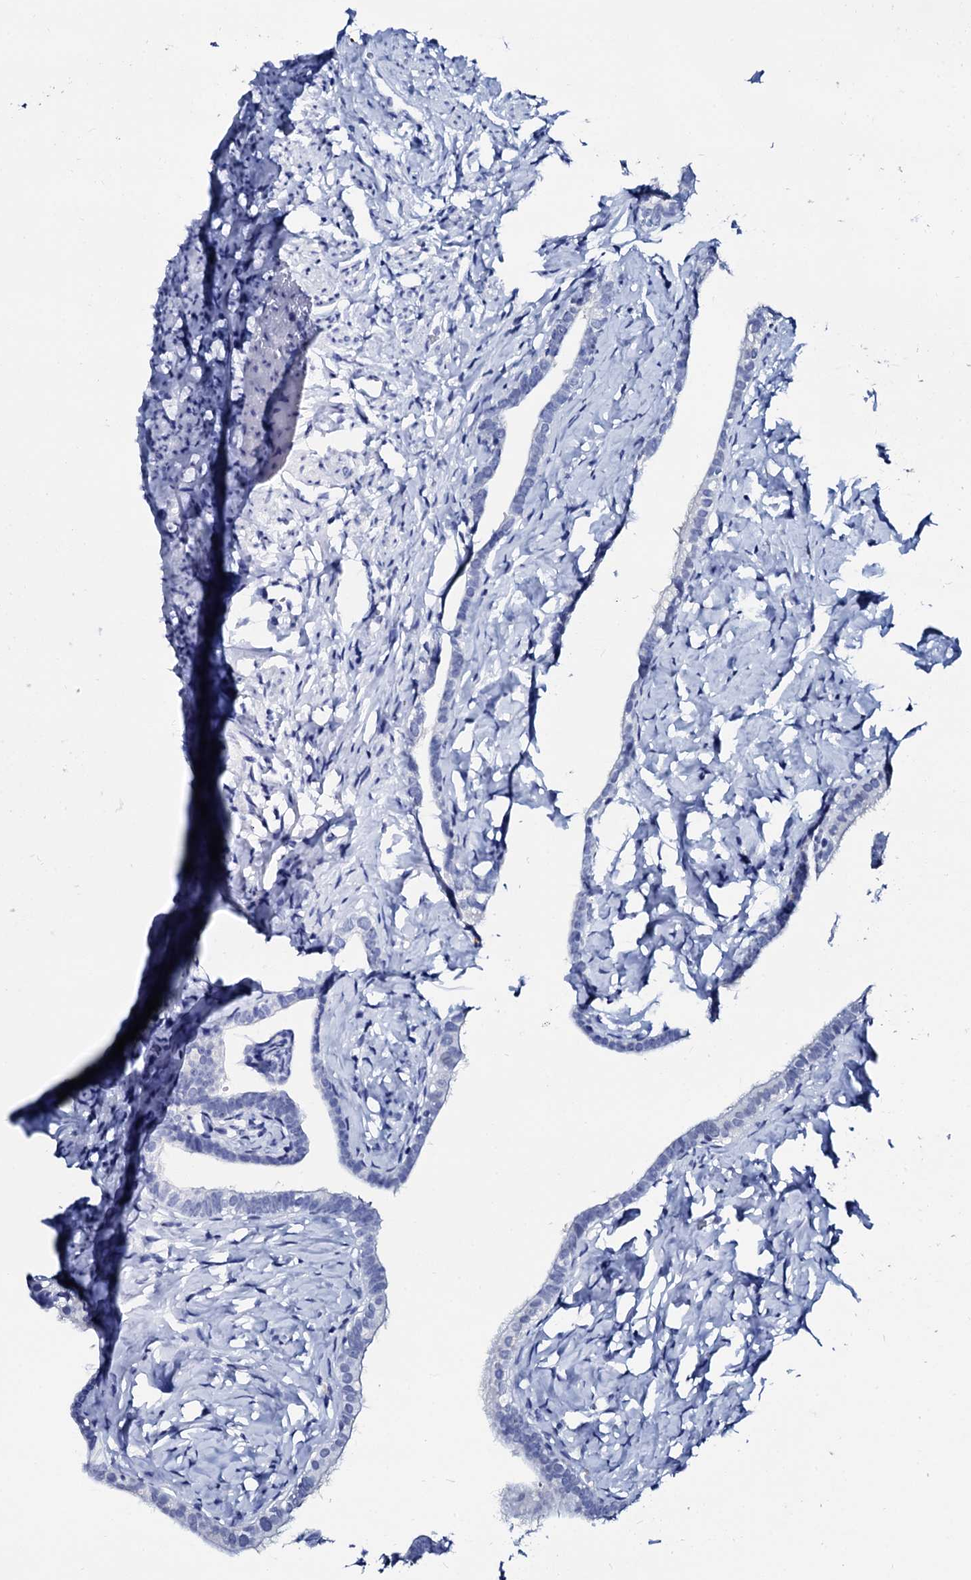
{"staining": {"intensity": "negative", "quantity": "none", "location": "none"}, "tissue": "fallopian tube", "cell_type": "Glandular cells", "image_type": "normal", "snomed": [{"axis": "morphology", "description": "Normal tissue, NOS"}, {"axis": "topography", "description": "Fallopian tube"}], "caption": "IHC histopathology image of benign fallopian tube stained for a protein (brown), which reveals no positivity in glandular cells.", "gene": "SPATA19", "patient": {"sex": "female", "age": 66}}